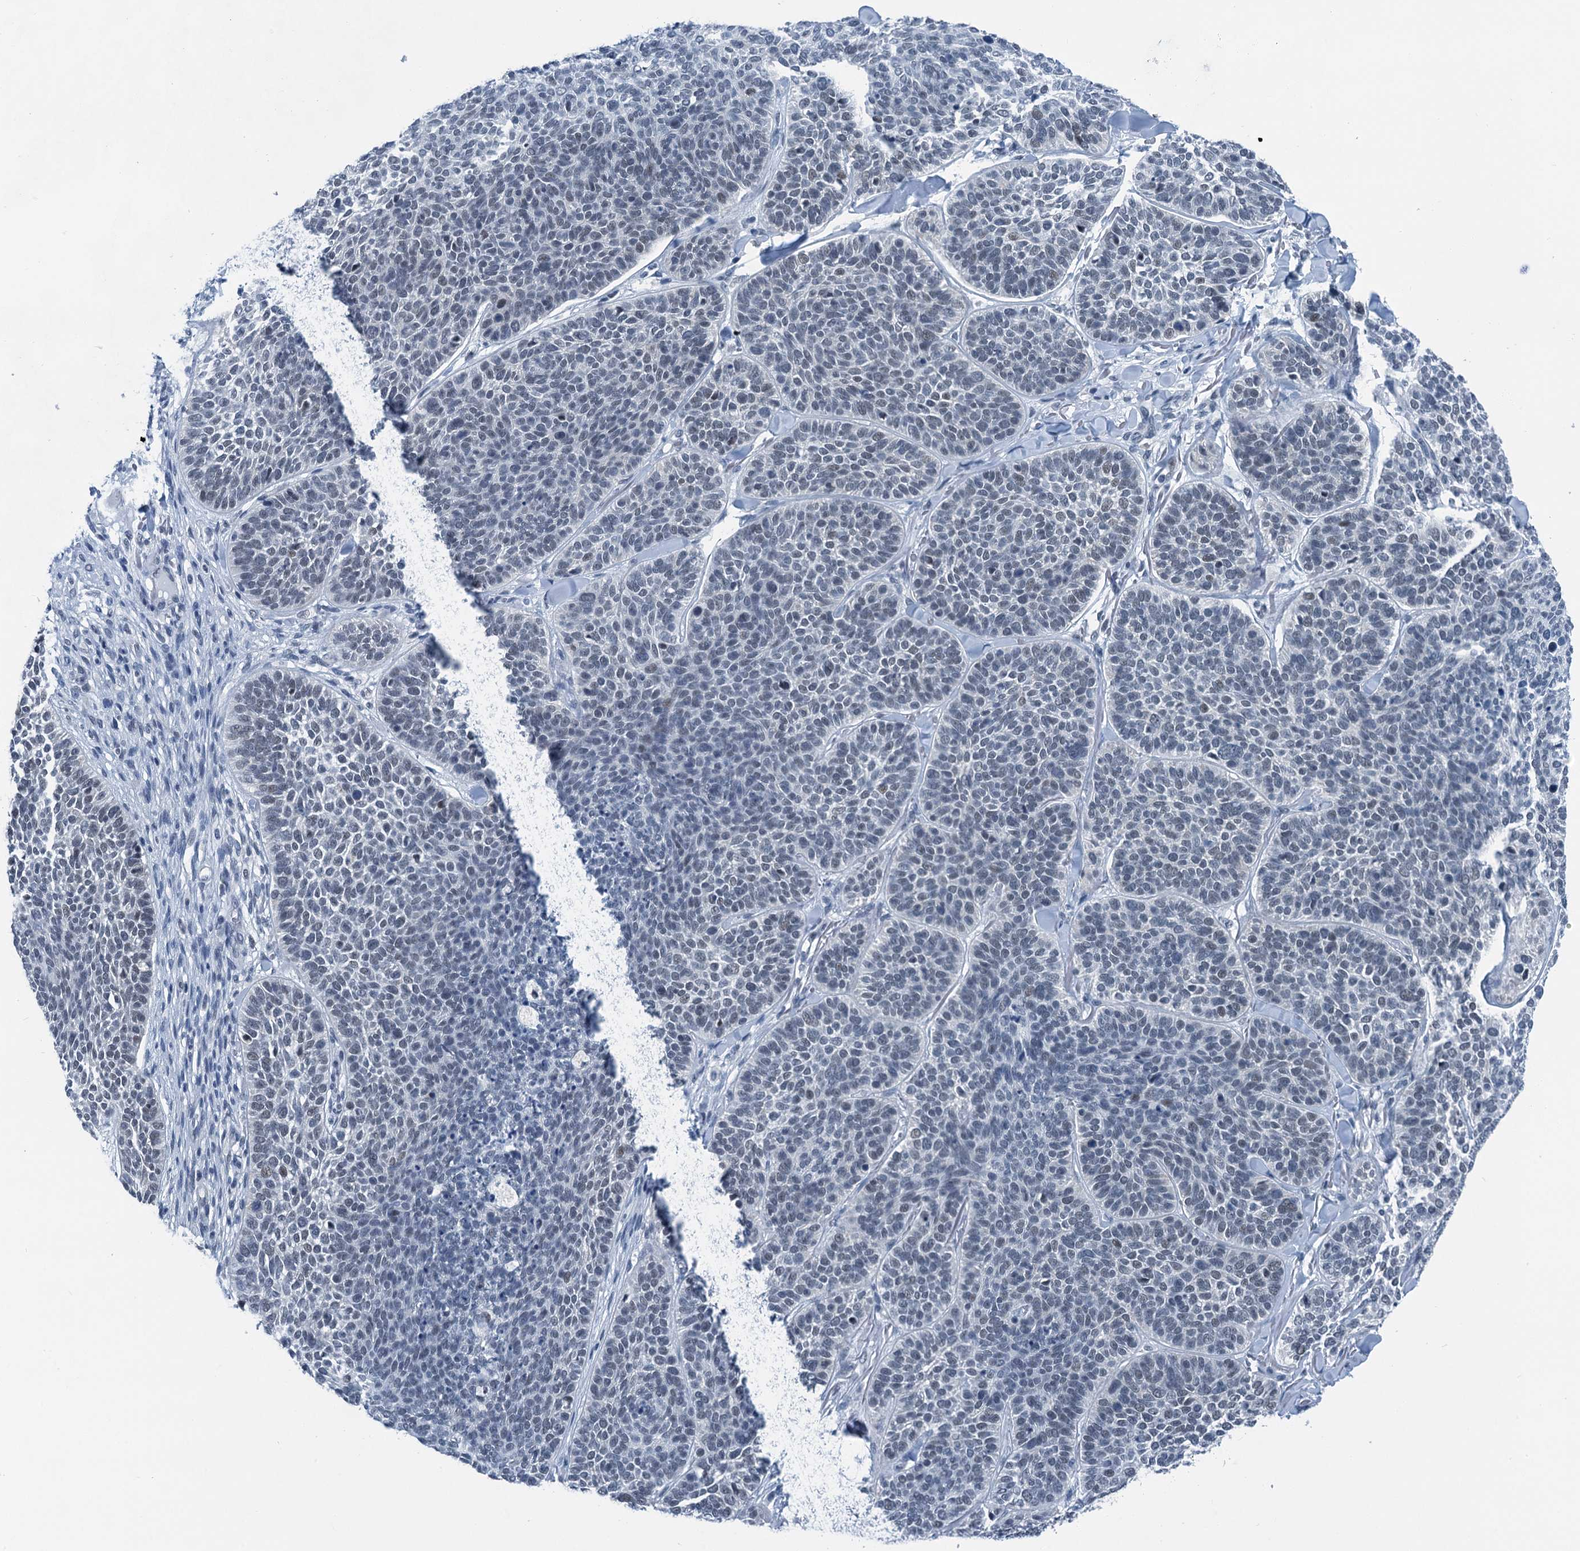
{"staining": {"intensity": "weak", "quantity": "<25%", "location": "nuclear"}, "tissue": "skin cancer", "cell_type": "Tumor cells", "image_type": "cancer", "snomed": [{"axis": "morphology", "description": "Basal cell carcinoma"}, {"axis": "topography", "description": "Skin"}], "caption": "High magnification brightfield microscopy of skin cancer stained with DAB (brown) and counterstained with hematoxylin (blue): tumor cells show no significant expression. (Brightfield microscopy of DAB (3,3'-diaminobenzidine) immunohistochemistry (IHC) at high magnification).", "gene": "TRPT1", "patient": {"sex": "male", "age": 85}}